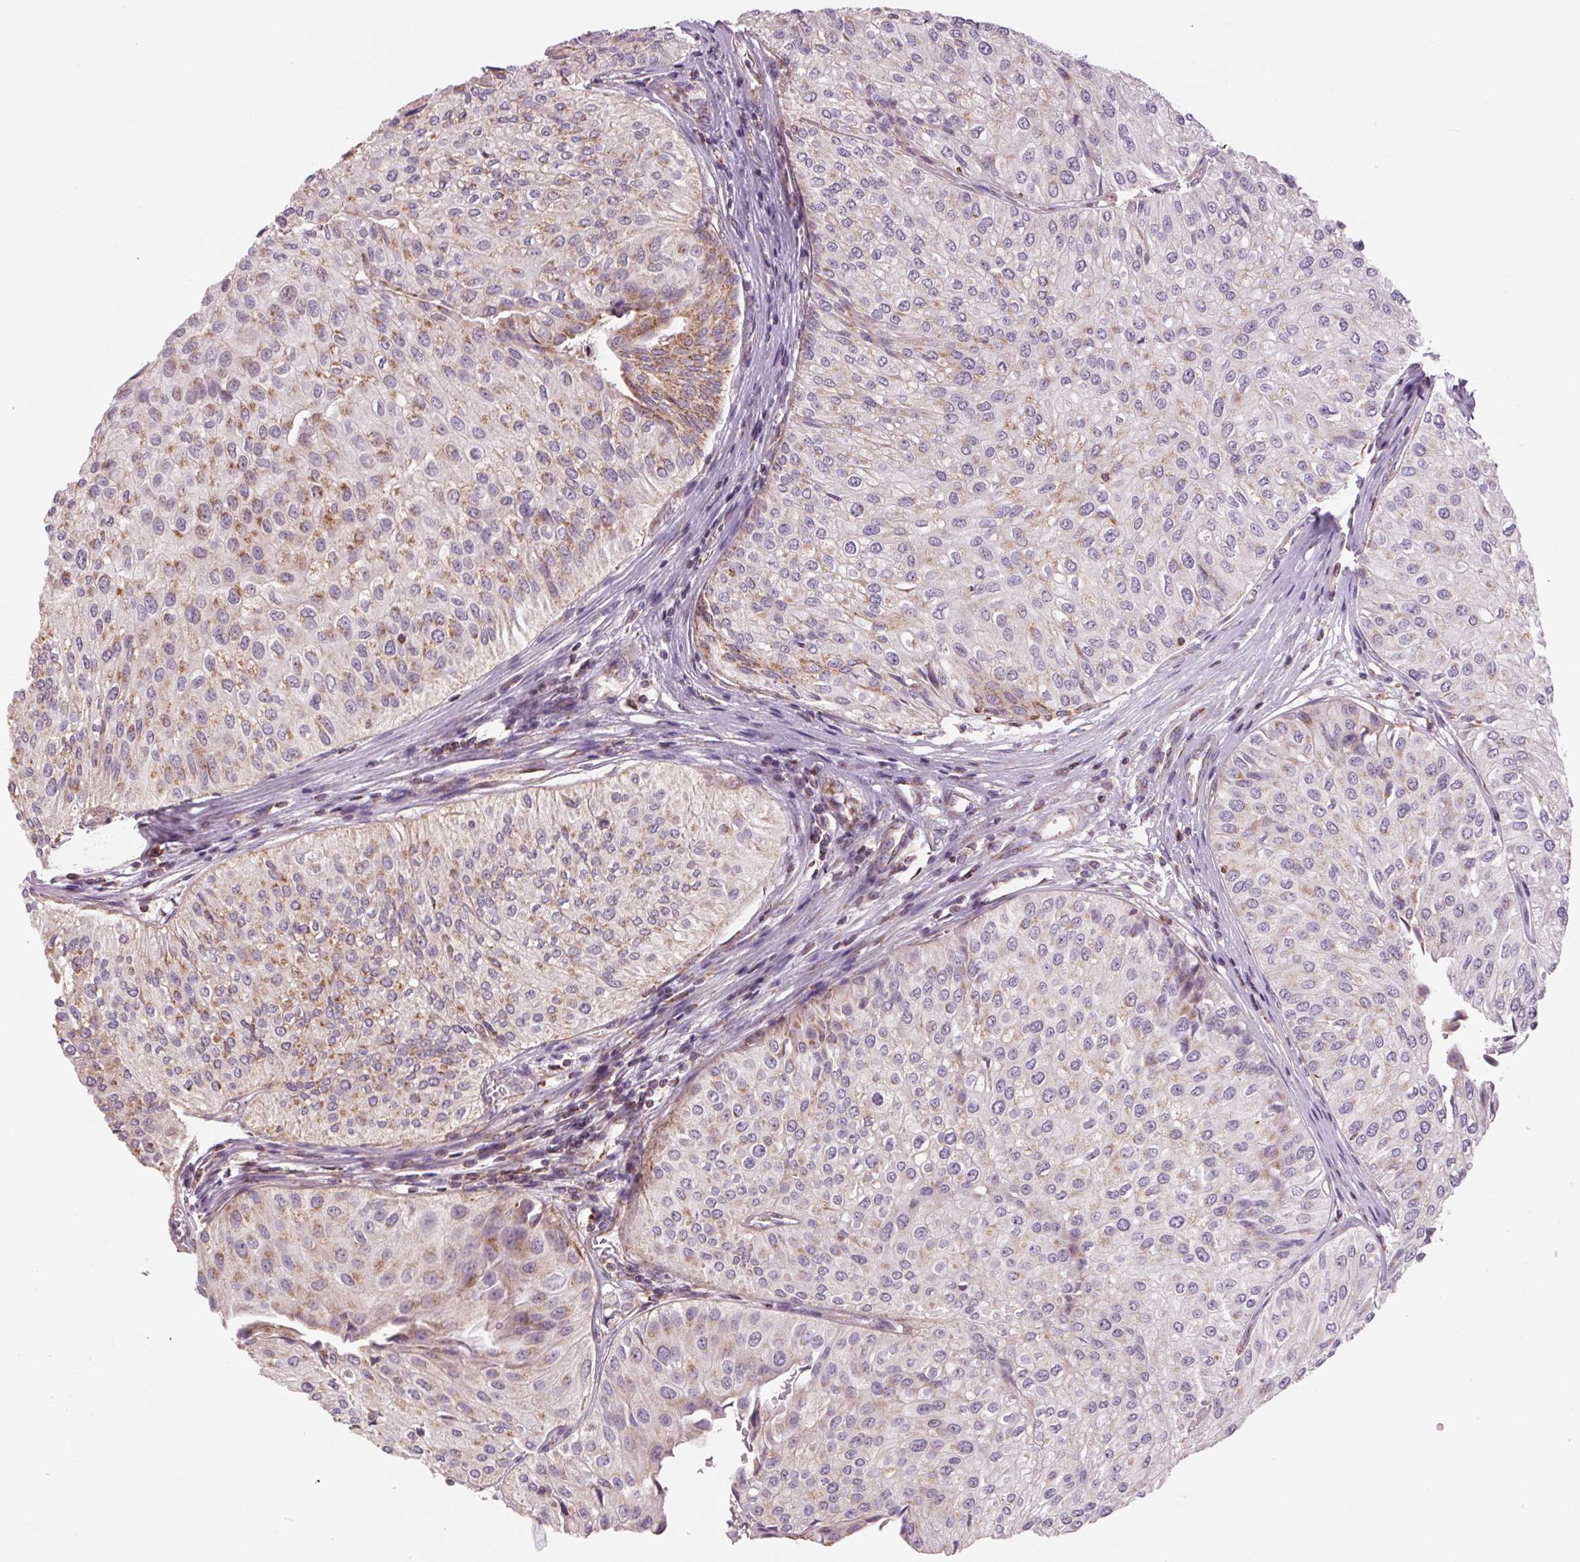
{"staining": {"intensity": "moderate", "quantity": "<25%", "location": "cytoplasmic/membranous"}, "tissue": "urothelial cancer", "cell_type": "Tumor cells", "image_type": "cancer", "snomed": [{"axis": "morphology", "description": "Urothelial carcinoma, NOS"}, {"axis": "topography", "description": "Urinary bladder"}], "caption": "Urothelial cancer was stained to show a protein in brown. There is low levels of moderate cytoplasmic/membranous expression in about <25% of tumor cells.", "gene": "COX6A1", "patient": {"sex": "male", "age": 67}}